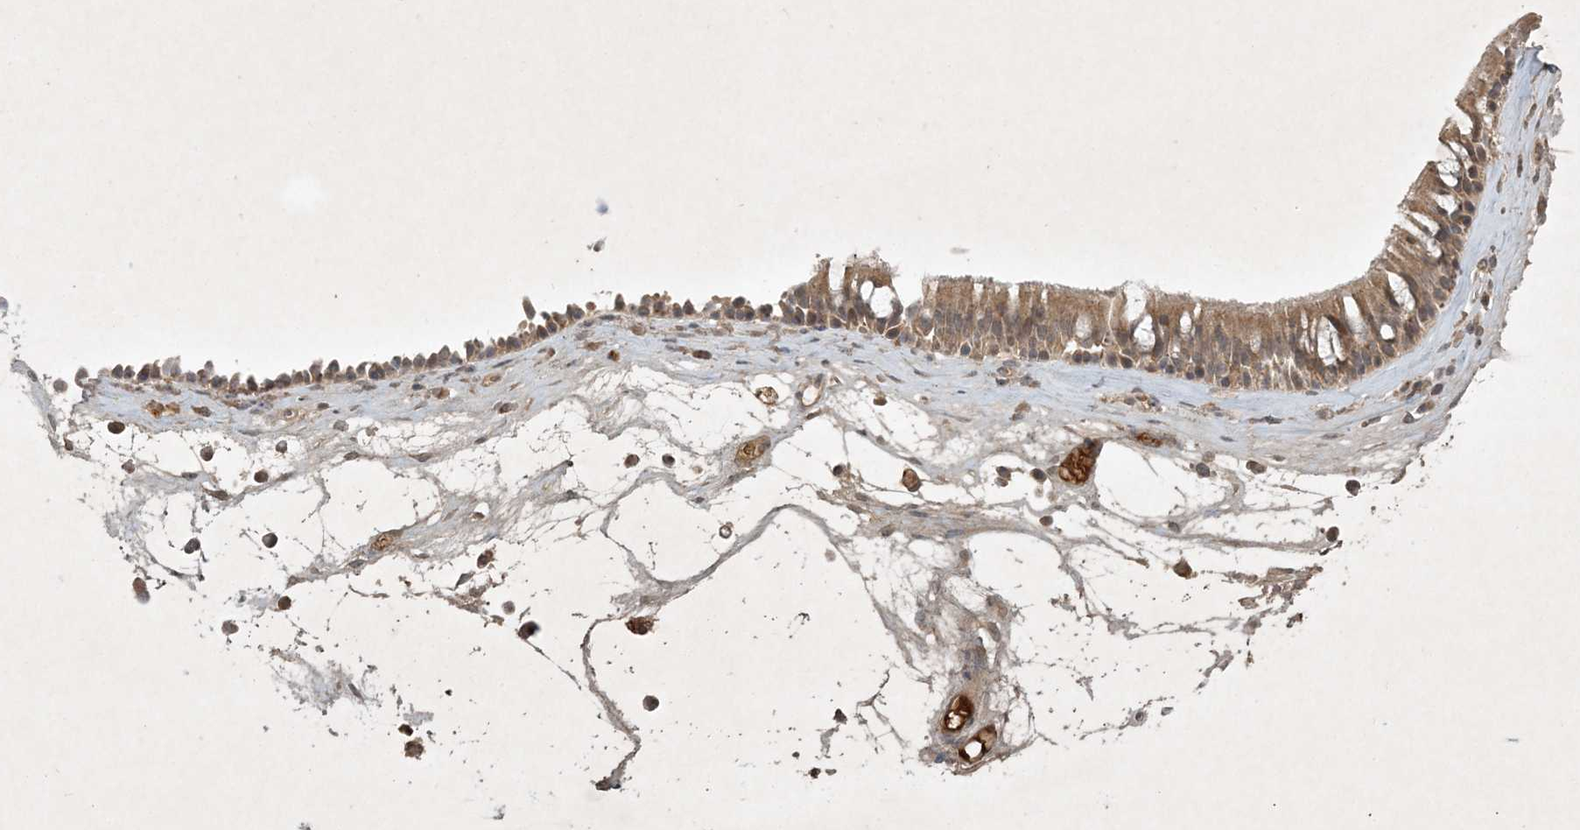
{"staining": {"intensity": "weak", "quantity": ">75%", "location": "cytoplasmic/membranous"}, "tissue": "nasopharynx", "cell_type": "Respiratory epithelial cells", "image_type": "normal", "snomed": [{"axis": "morphology", "description": "Normal tissue, NOS"}, {"axis": "morphology", "description": "Inflammation, NOS"}, {"axis": "morphology", "description": "Malignant melanoma, Metastatic site"}, {"axis": "topography", "description": "Nasopharynx"}], "caption": "Human nasopharynx stained with a brown dye displays weak cytoplasmic/membranous positive expression in approximately >75% of respiratory epithelial cells.", "gene": "TNFAIP6", "patient": {"sex": "male", "age": 70}}